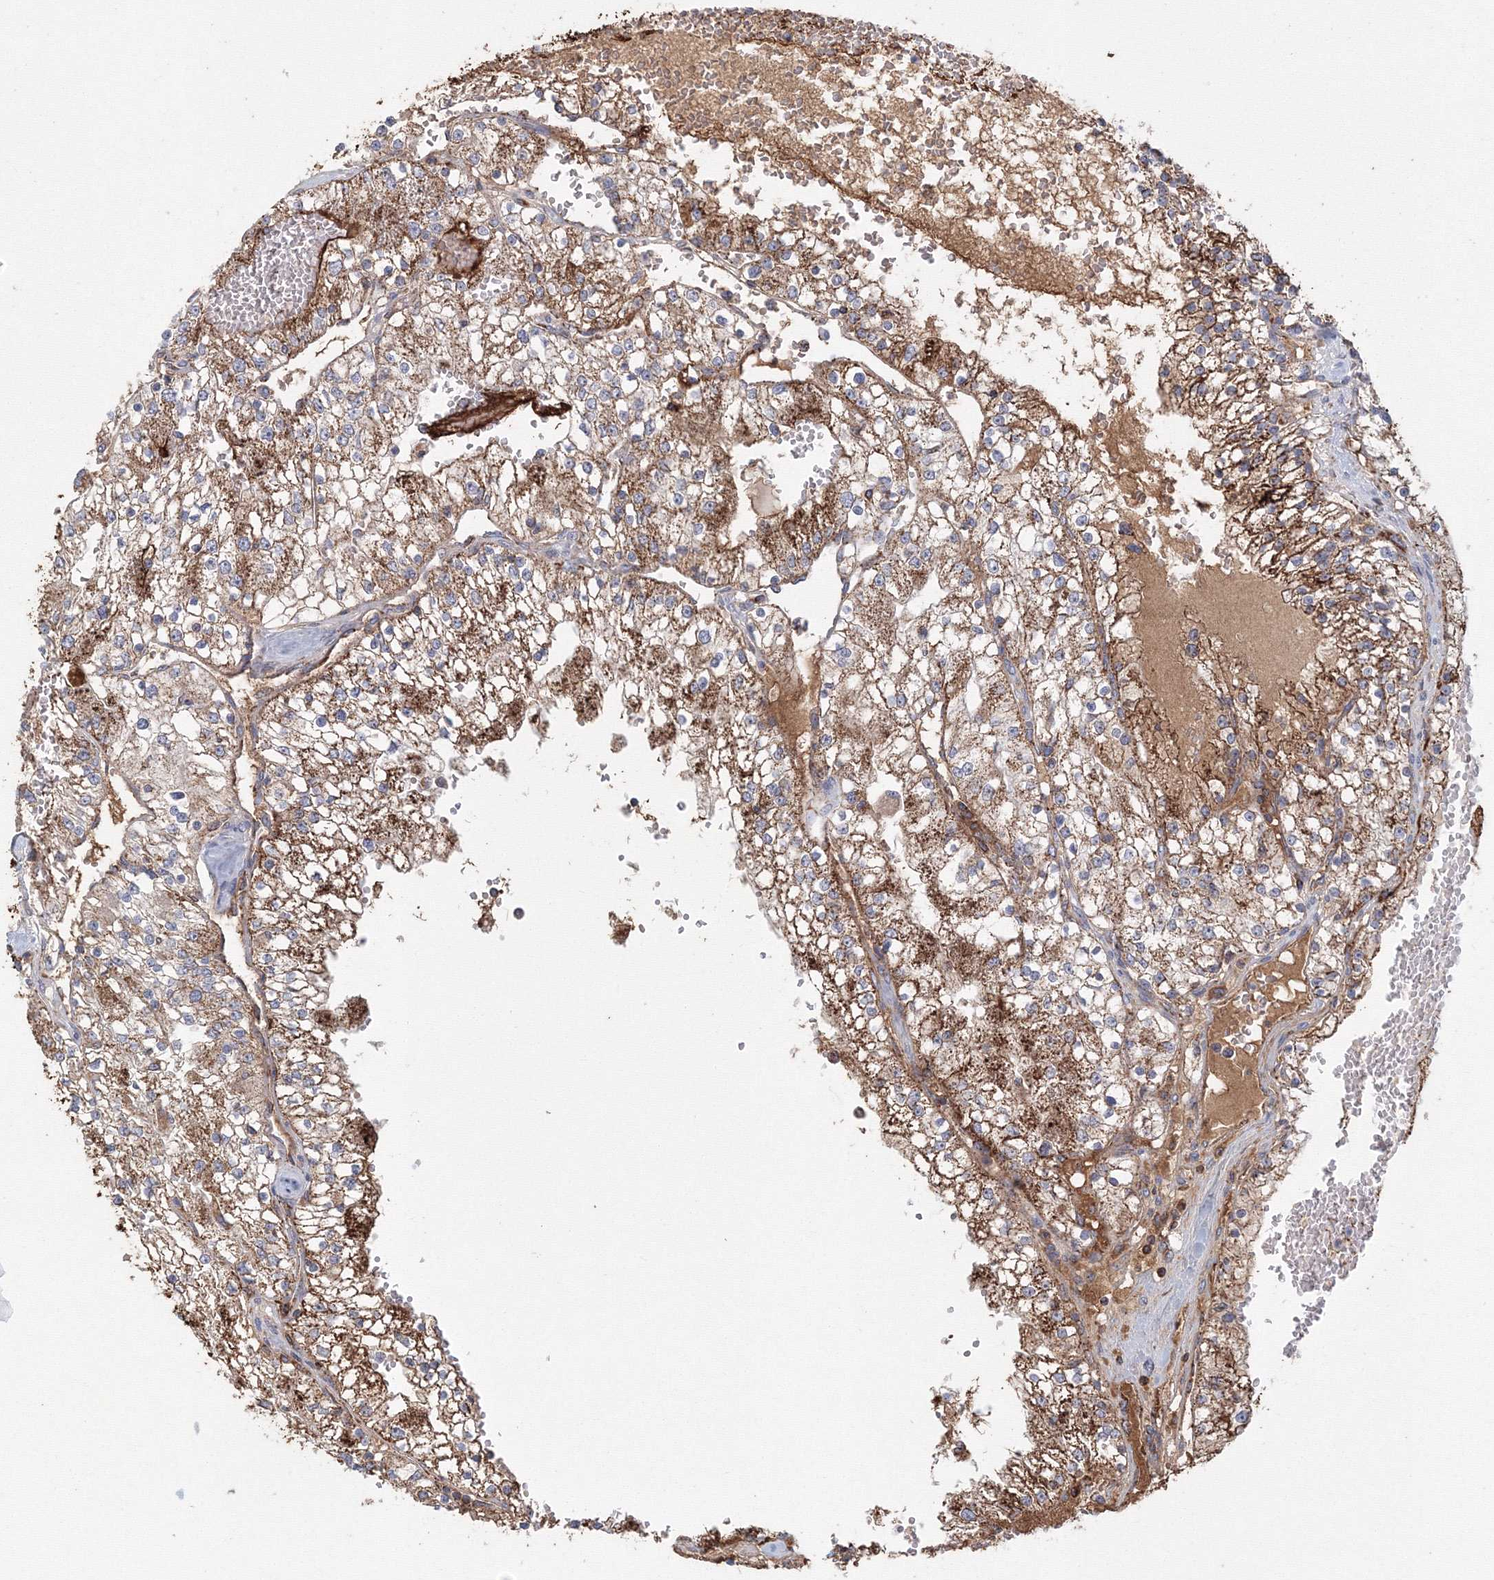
{"staining": {"intensity": "moderate", "quantity": ">75%", "location": "cytoplasmic/membranous"}, "tissue": "renal cancer", "cell_type": "Tumor cells", "image_type": "cancer", "snomed": [{"axis": "morphology", "description": "Normal tissue, NOS"}, {"axis": "morphology", "description": "Adenocarcinoma, NOS"}, {"axis": "topography", "description": "Kidney"}], "caption": "DAB (3,3'-diaminobenzidine) immunohistochemical staining of adenocarcinoma (renal) shows moderate cytoplasmic/membranous protein positivity in approximately >75% of tumor cells.", "gene": "GRPEL1", "patient": {"sex": "male", "age": 68}}